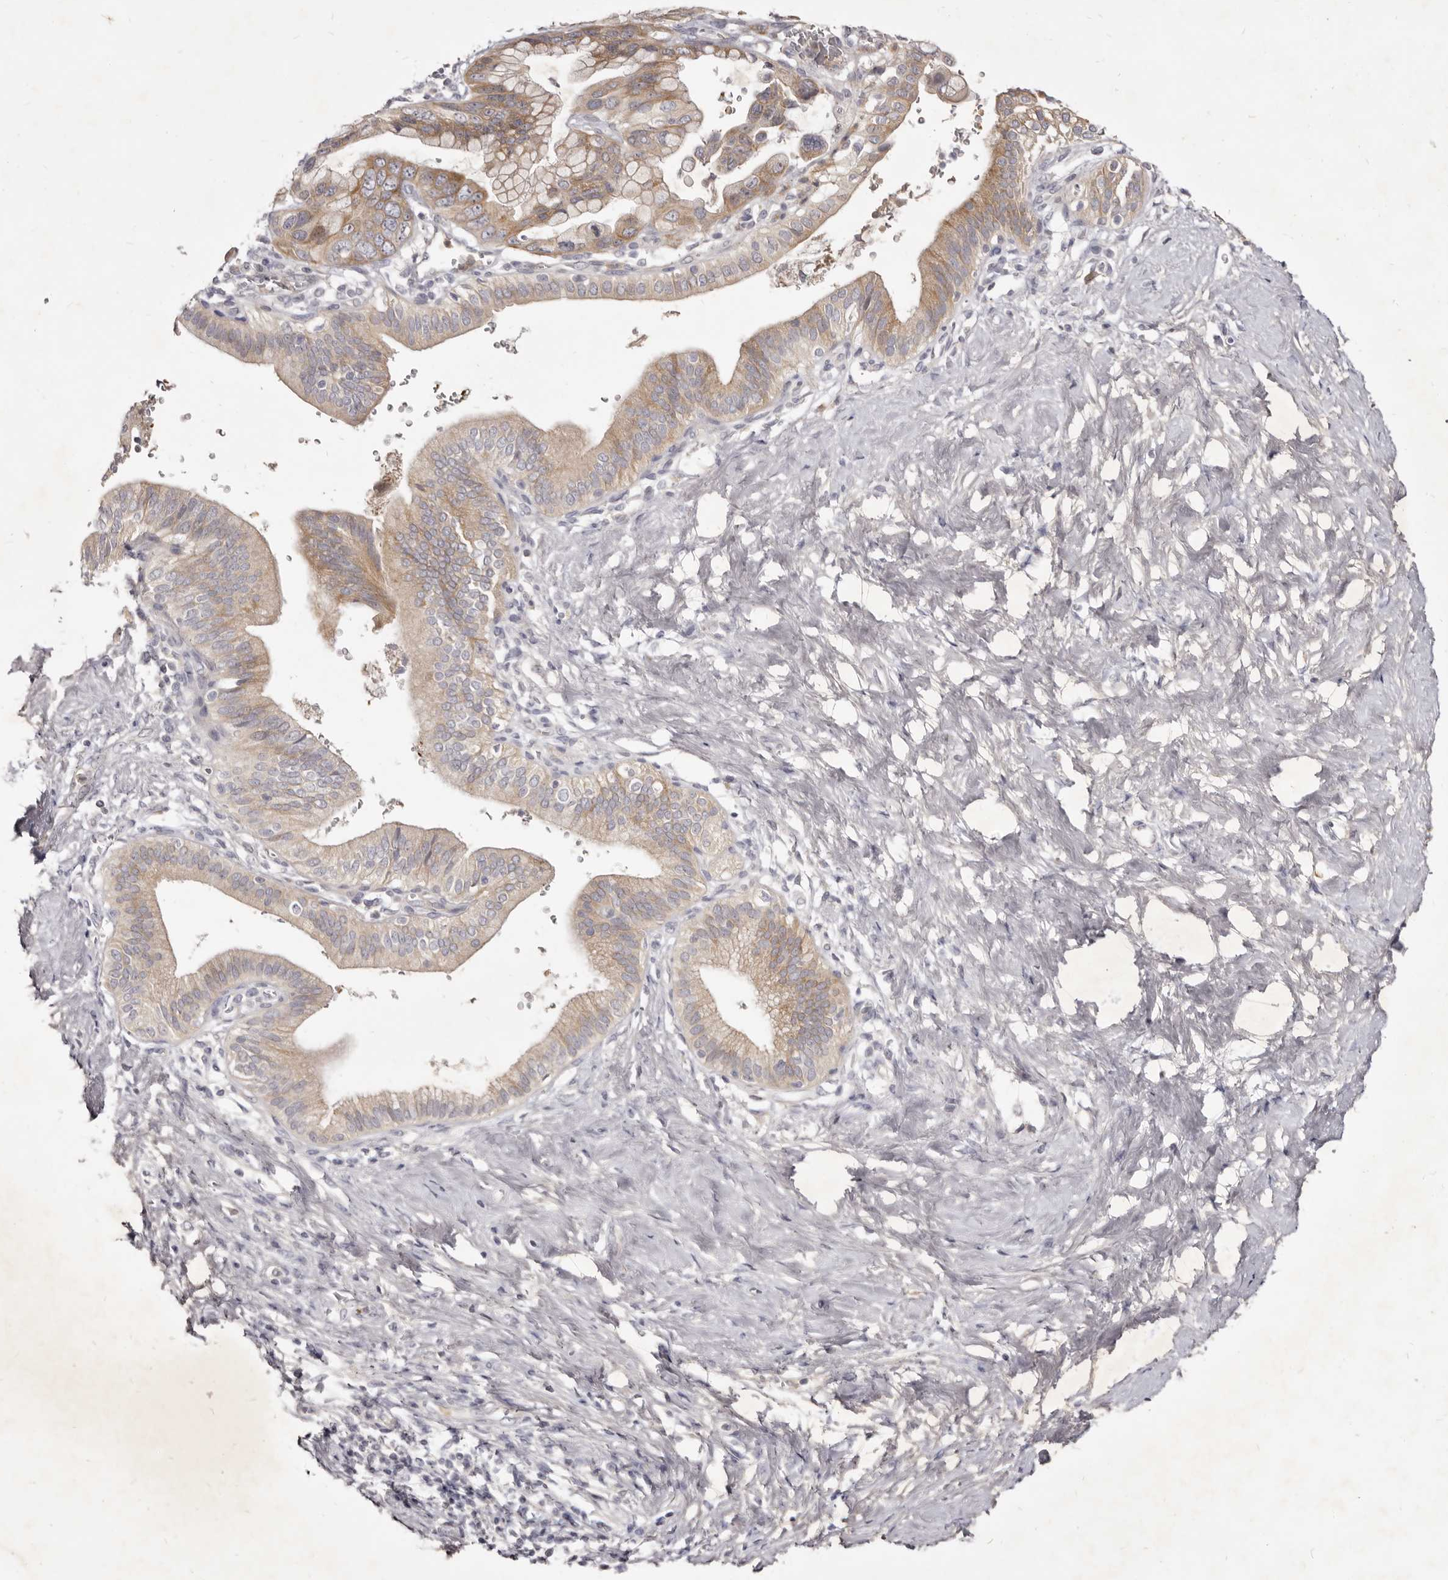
{"staining": {"intensity": "moderate", "quantity": ">75%", "location": "cytoplasmic/membranous"}, "tissue": "pancreatic cancer", "cell_type": "Tumor cells", "image_type": "cancer", "snomed": [{"axis": "morphology", "description": "Adenocarcinoma, NOS"}, {"axis": "topography", "description": "Pancreas"}], "caption": "A micrograph of pancreatic adenocarcinoma stained for a protein displays moderate cytoplasmic/membranous brown staining in tumor cells.", "gene": "KIF2B", "patient": {"sex": "female", "age": 72}}